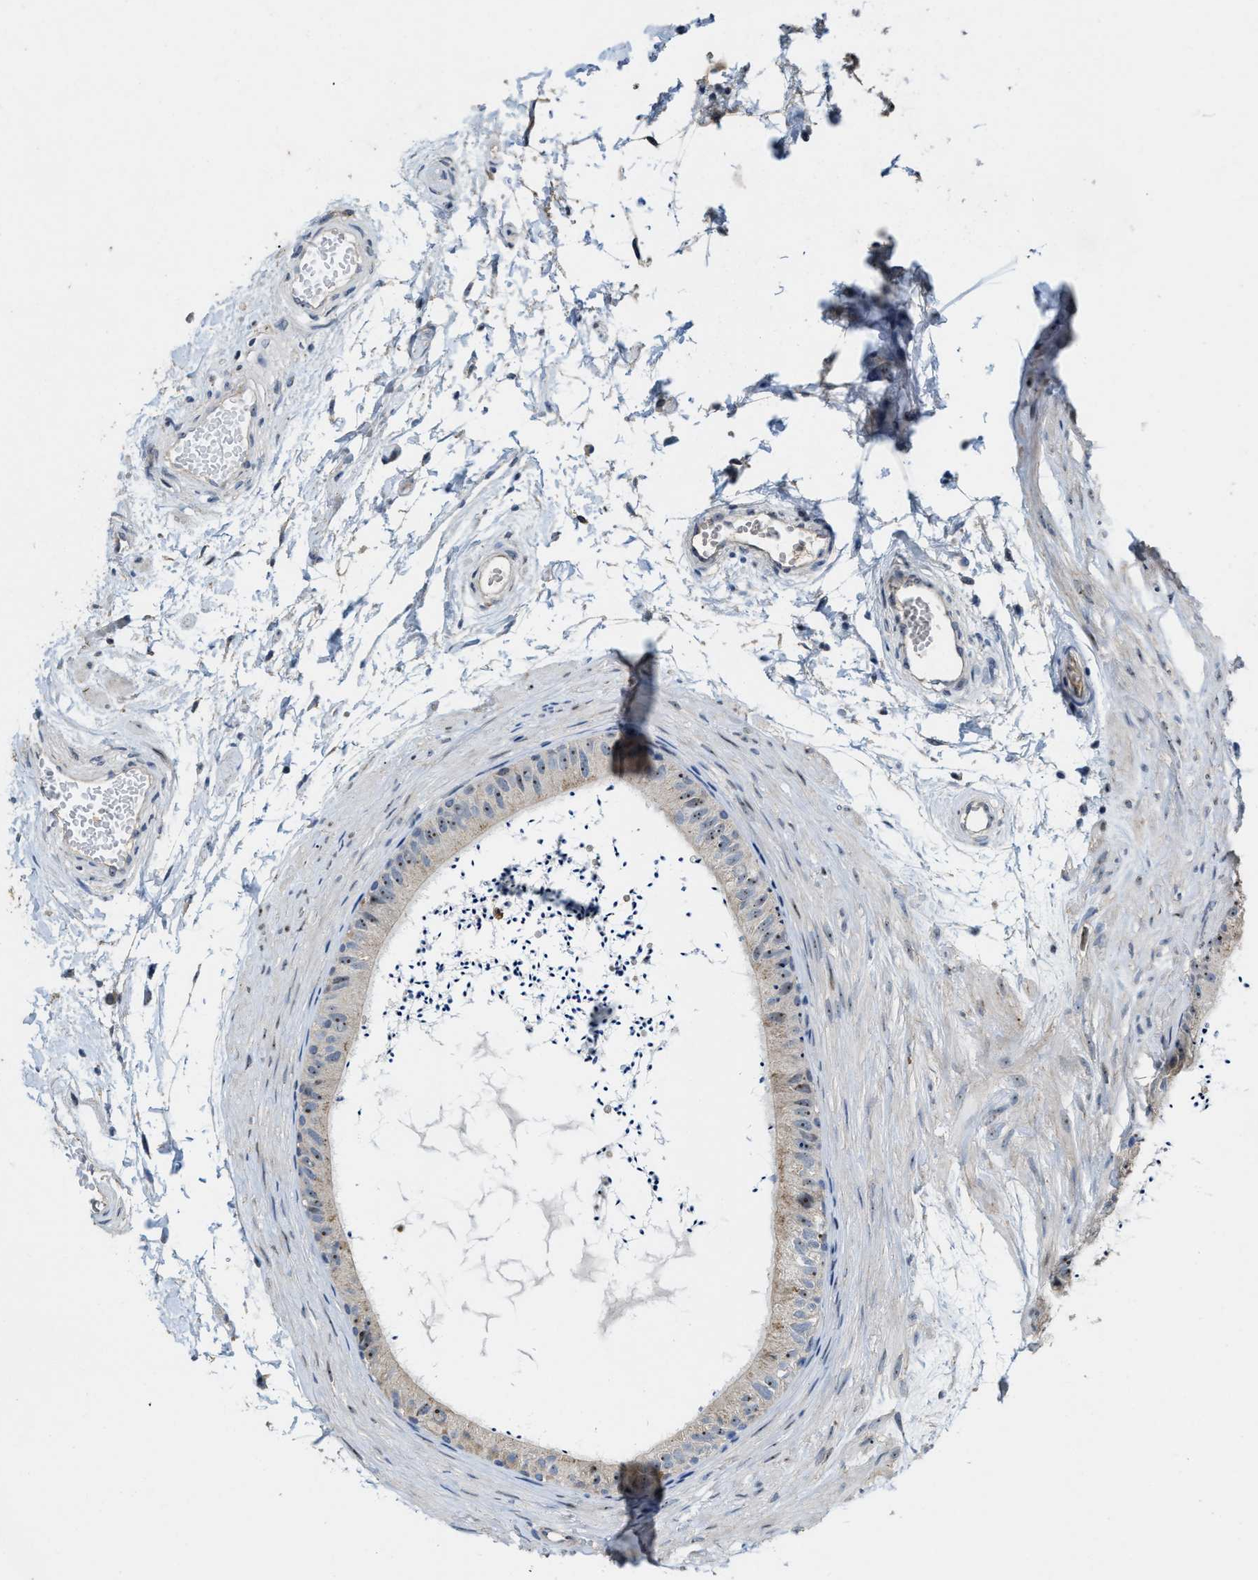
{"staining": {"intensity": "moderate", "quantity": "<25%", "location": "nuclear"}, "tissue": "epididymis", "cell_type": "Glandular cells", "image_type": "normal", "snomed": [{"axis": "morphology", "description": "Normal tissue, NOS"}, {"axis": "topography", "description": "Epididymis"}], "caption": "This histopathology image exhibits IHC staining of benign human epididymis, with low moderate nuclear positivity in approximately <25% of glandular cells.", "gene": "ZNF783", "patient": {"sex": "male", "age": 56}}